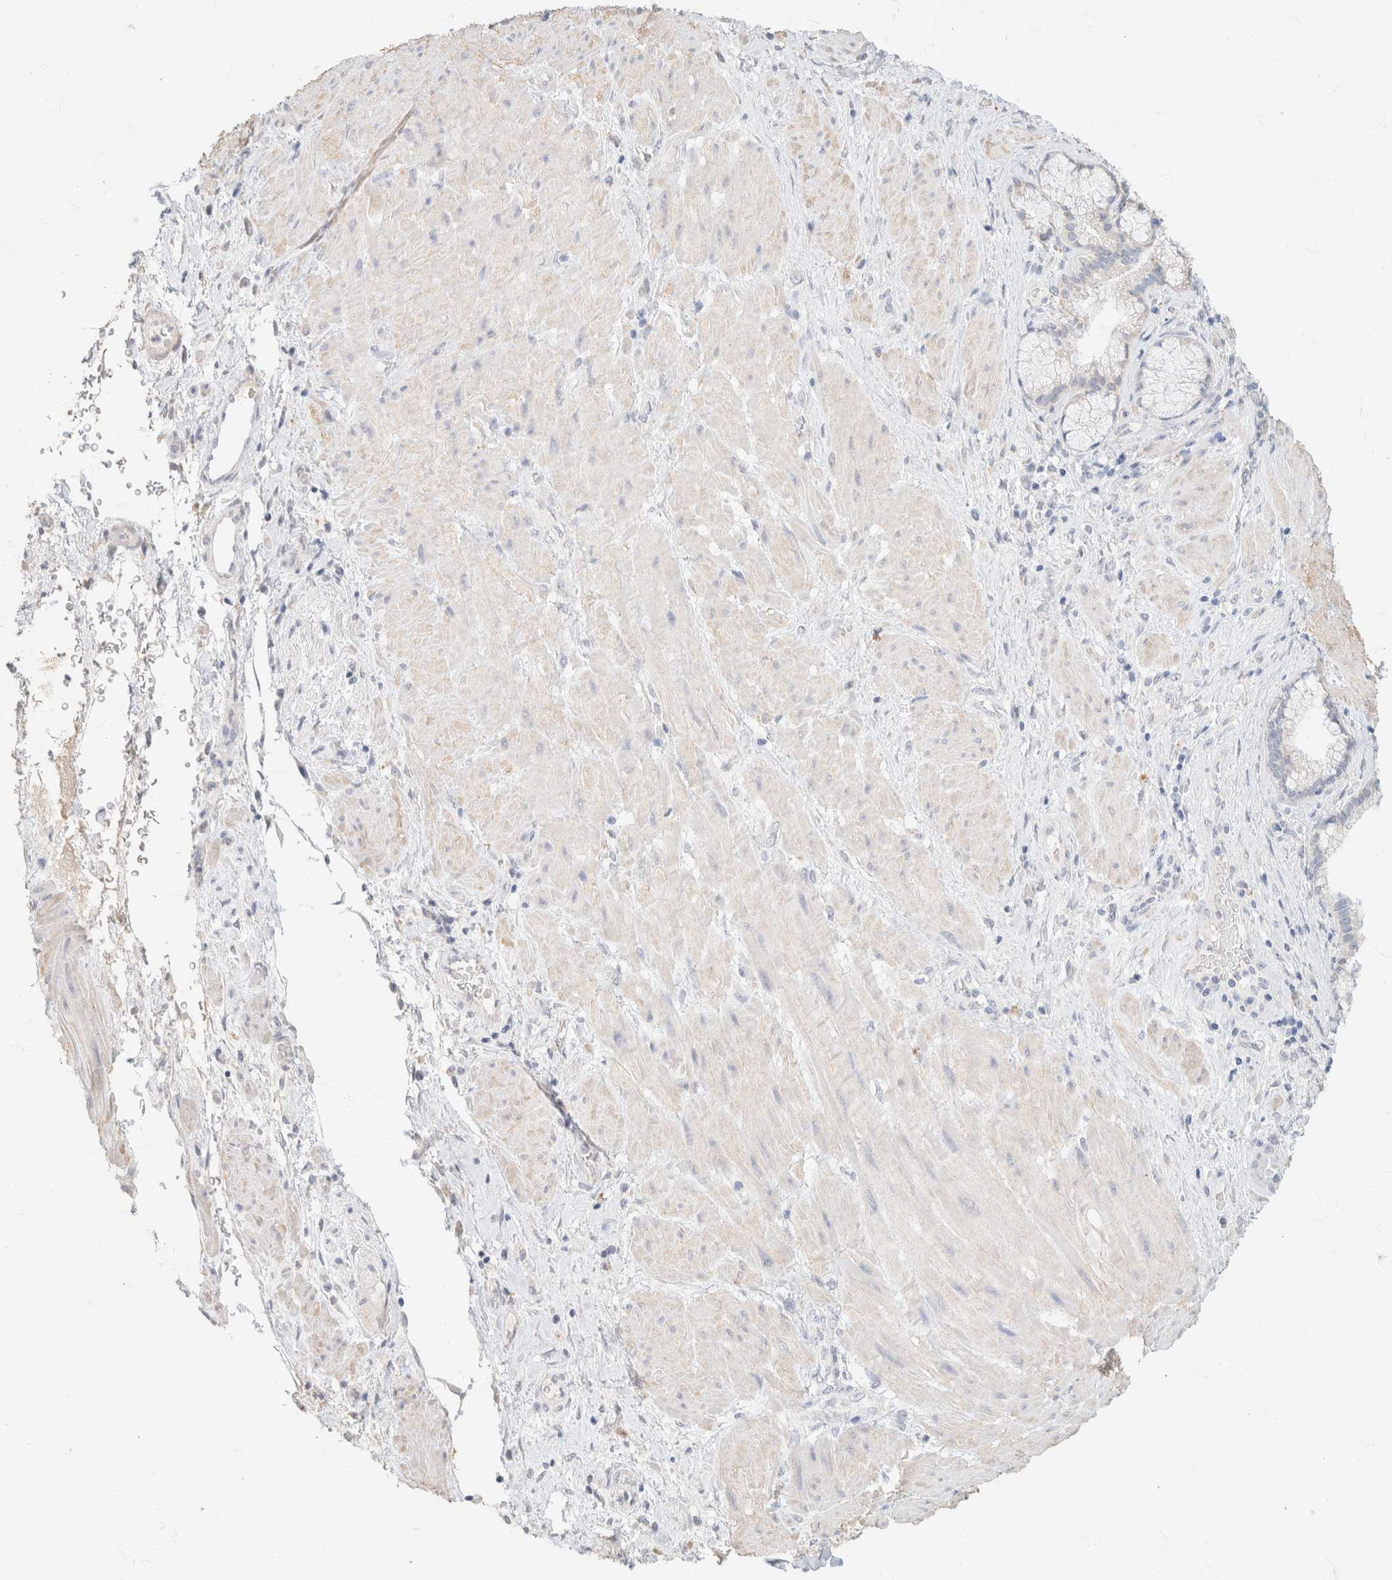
{"staining": {"intensity": "negative", "quantity": "none", "location": "none"}, "tissue": "pancreatic cancer", "cell_type": "Tumor cells", "image_type": "cancer", "snomed": [{"axis": "morphology", "description": "Adenocarcinoma, NOS"}, {"axis": "topography", "description": "Pancreas"}], "caption": "DAB immunohistochemical staining of pancreatic cancer shows no significant positivity in tumor cells. (DAB immunohistochemistry (IHC), high magnification).", "gene": "CA12", "patient": {"sex": "female", "age": 64}}